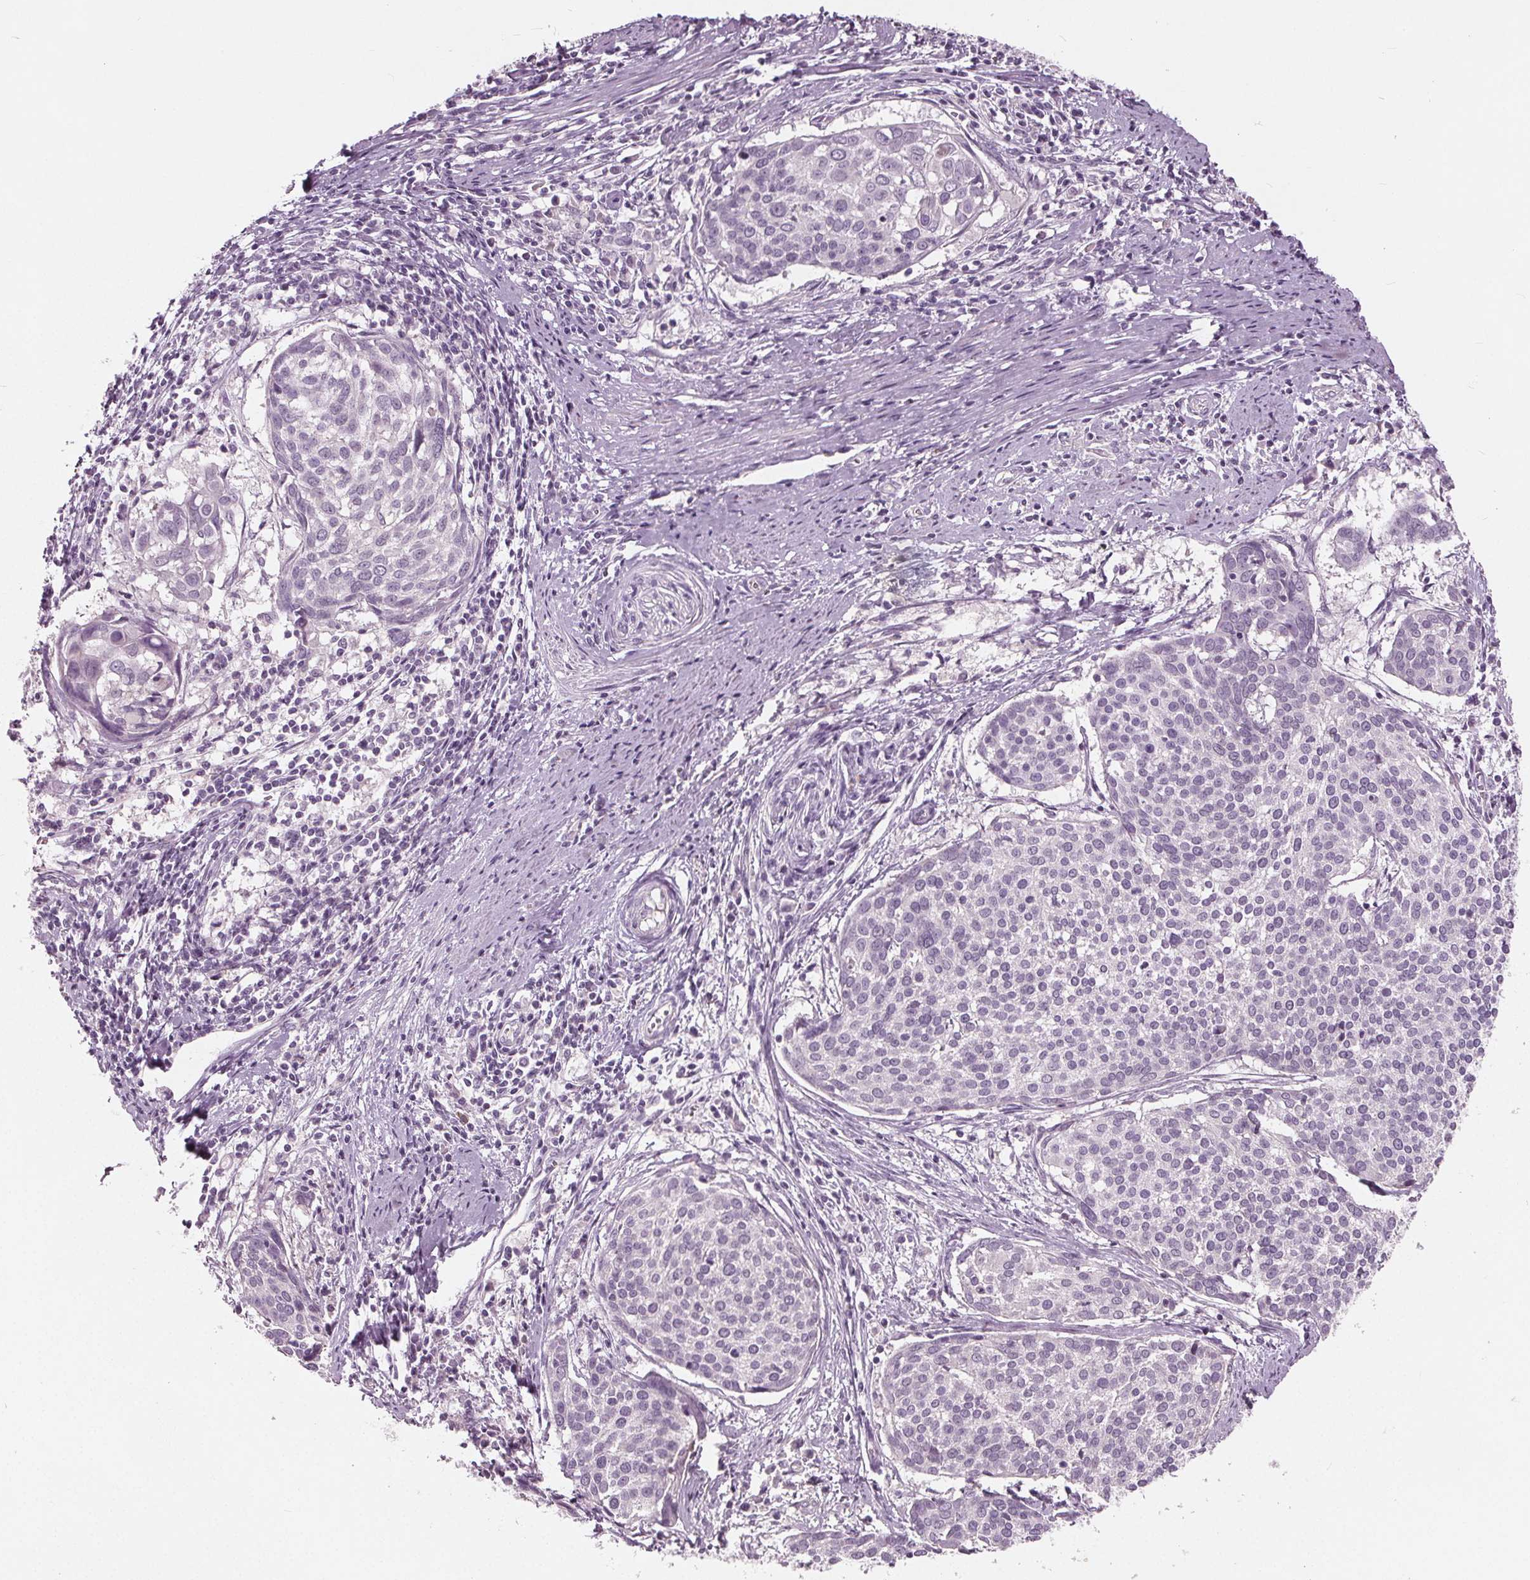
{"staining": {"intensity": "negative", "quantity": "none", "location": "none"}, "tissue": "cervical cancer", "cell_type": "Tumor cells", "image_type": "cancer", "snomed": [{"axis": "morphology", "description": "Squamous cell carcinoma, NOS"}, {"axis": "topography", "description": "Cervix"}], "caption": "DAB (3,3'-diaminobenzidine) immunohistochemical staining of human cervical cancer (squamous cell carcinoma) exhibits no significant staining in tumor cells. (DAB (3,3'-diaminobenzidine) IHC visualized using brightfield microscopy, high magnification).", "gene": "TKFC", "patient": {"sex": "female", "age": 39}}